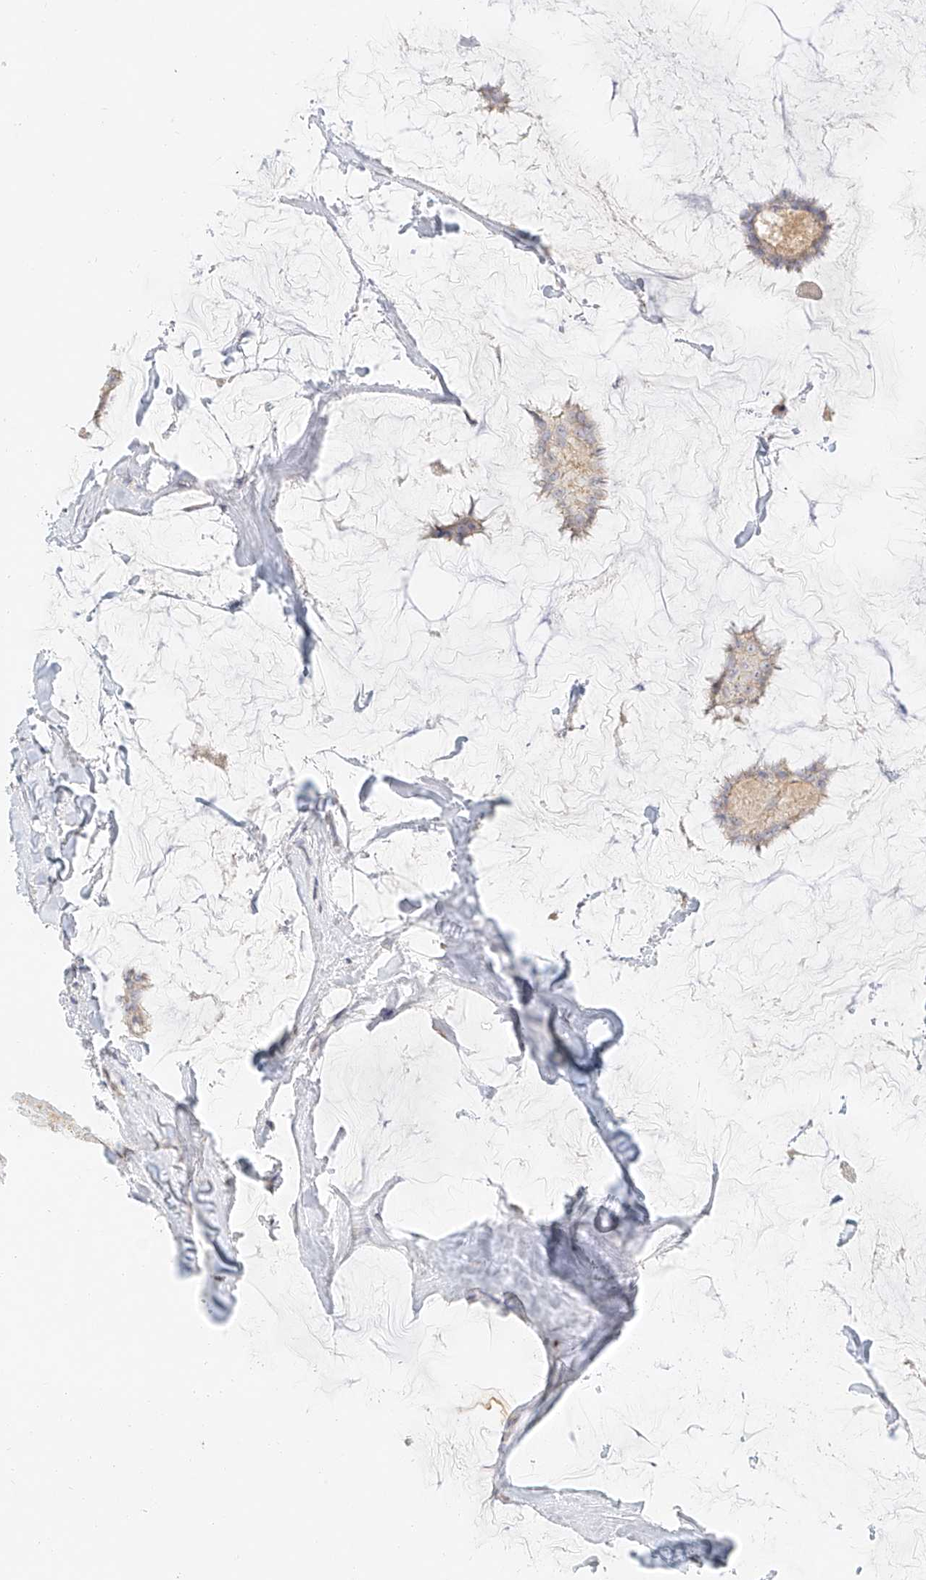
{"staining": {"intensity": "weak", "quantity": "25%-75%", "location": "cytoplasmic/membranous"}, "tissue": "breast cancer", "cell_type": "Tumor cells", "image_type": "cancer", "snomed": [{"axis": "morphology", "description": "Duct carcinoma"}, {"axis": "topography", "description": "Breast"}], "caption": "Intraductal carcinoma (breast) tissue exhibits weak cytoplasmic/membranous positivity in approximately 25%-75% of tumor cells", "gene": "CXorf58", "patient": {"sex": "female", "age": 93}}